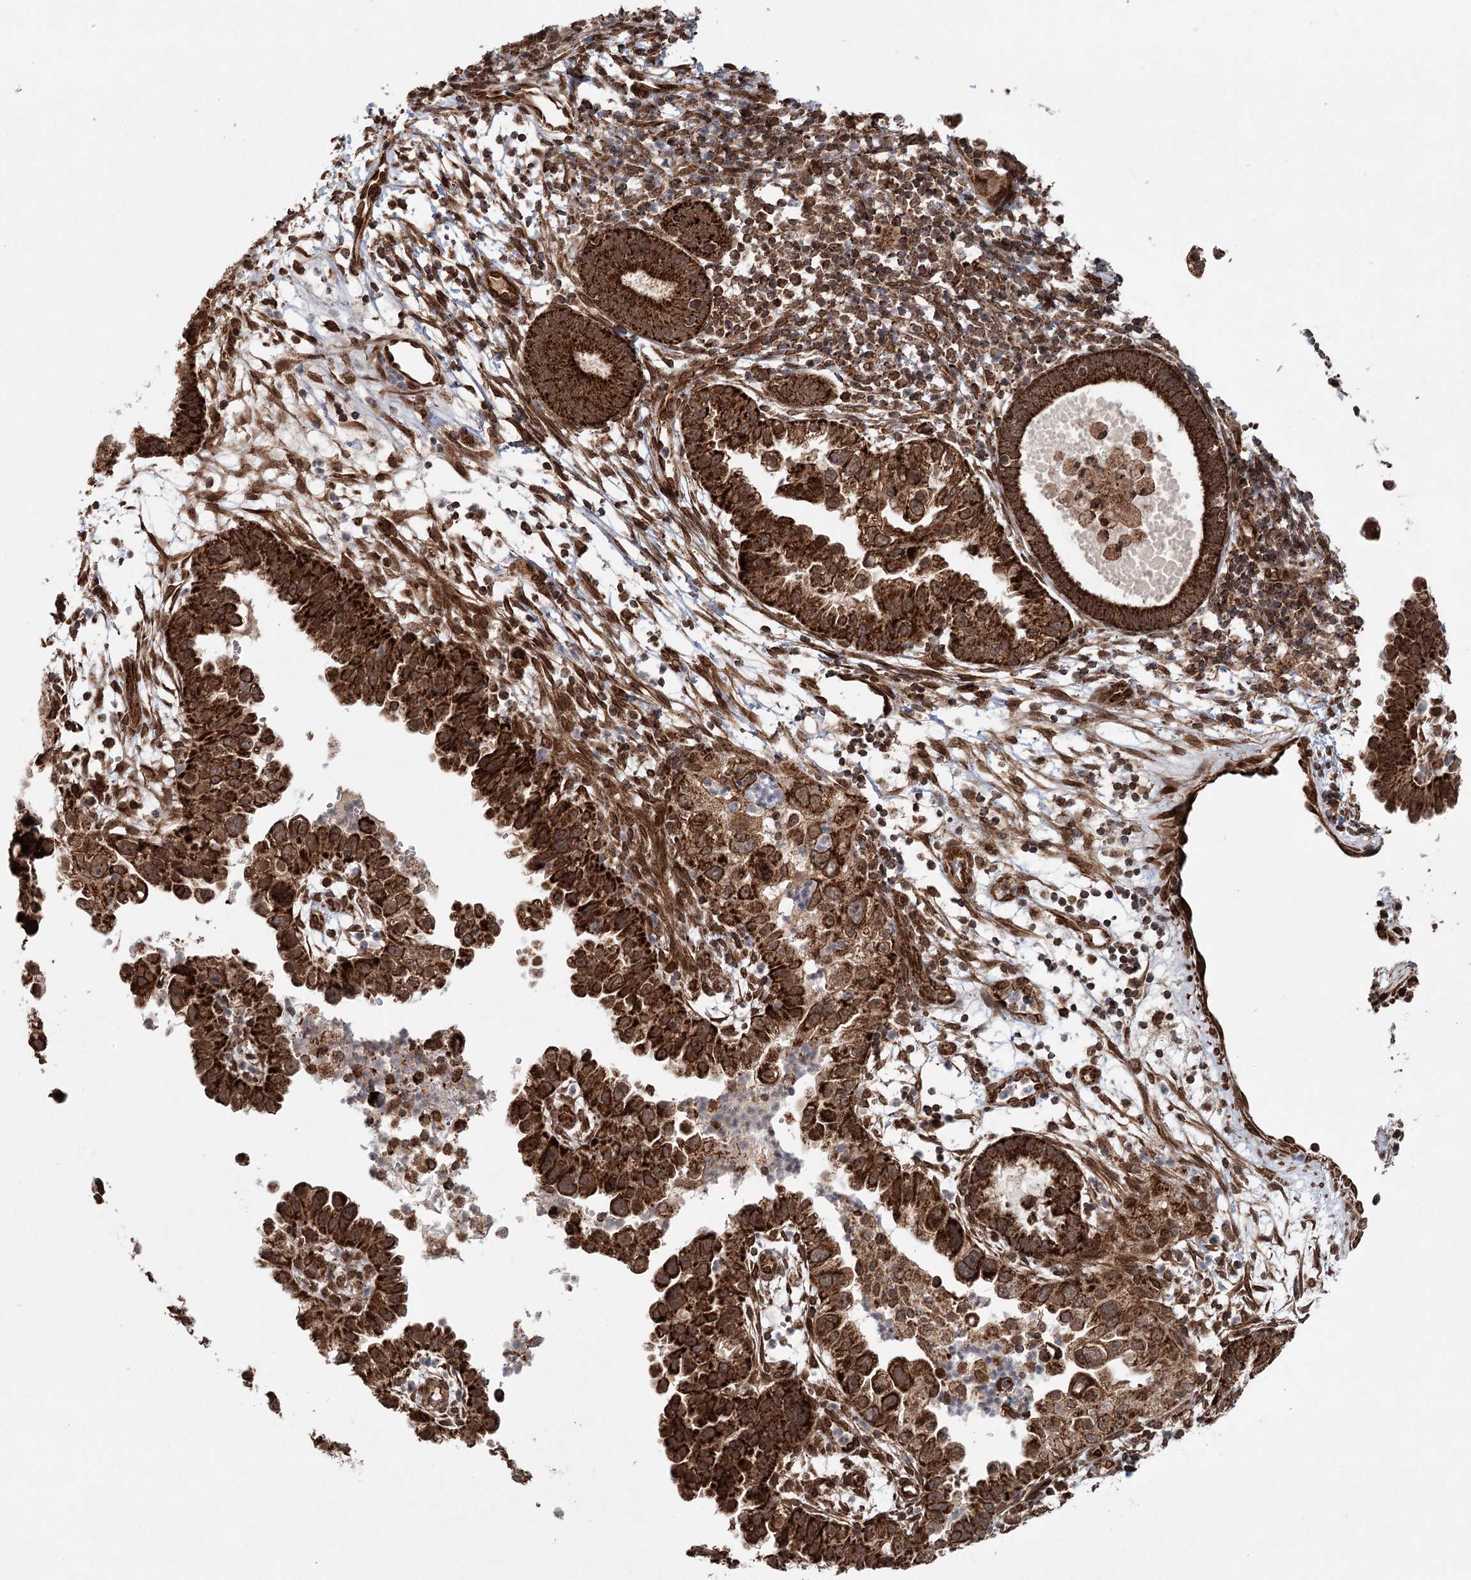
{"staining": {"intensity": "strong", "quantity": ">75%", "location": "cytoplasmic/membranous"}, "tissue": "endometrial cancer", "cell_type": "Tumor cells", "image_type": "cancer", "snomed": [{"axis": "morphology", "description": "Adenocarcinoma, NOS"}, {"axis": "topography", "description": "Endometrium"}], "caption": "IHC image of human endometrial cancer stained for a protein (brown), which displays high levels of strong cytoplasmic/membranous positivity in about >75% of tumor cells.", "gene": "BCKDHA", "patient": {"sex": "female", "age": 85}}